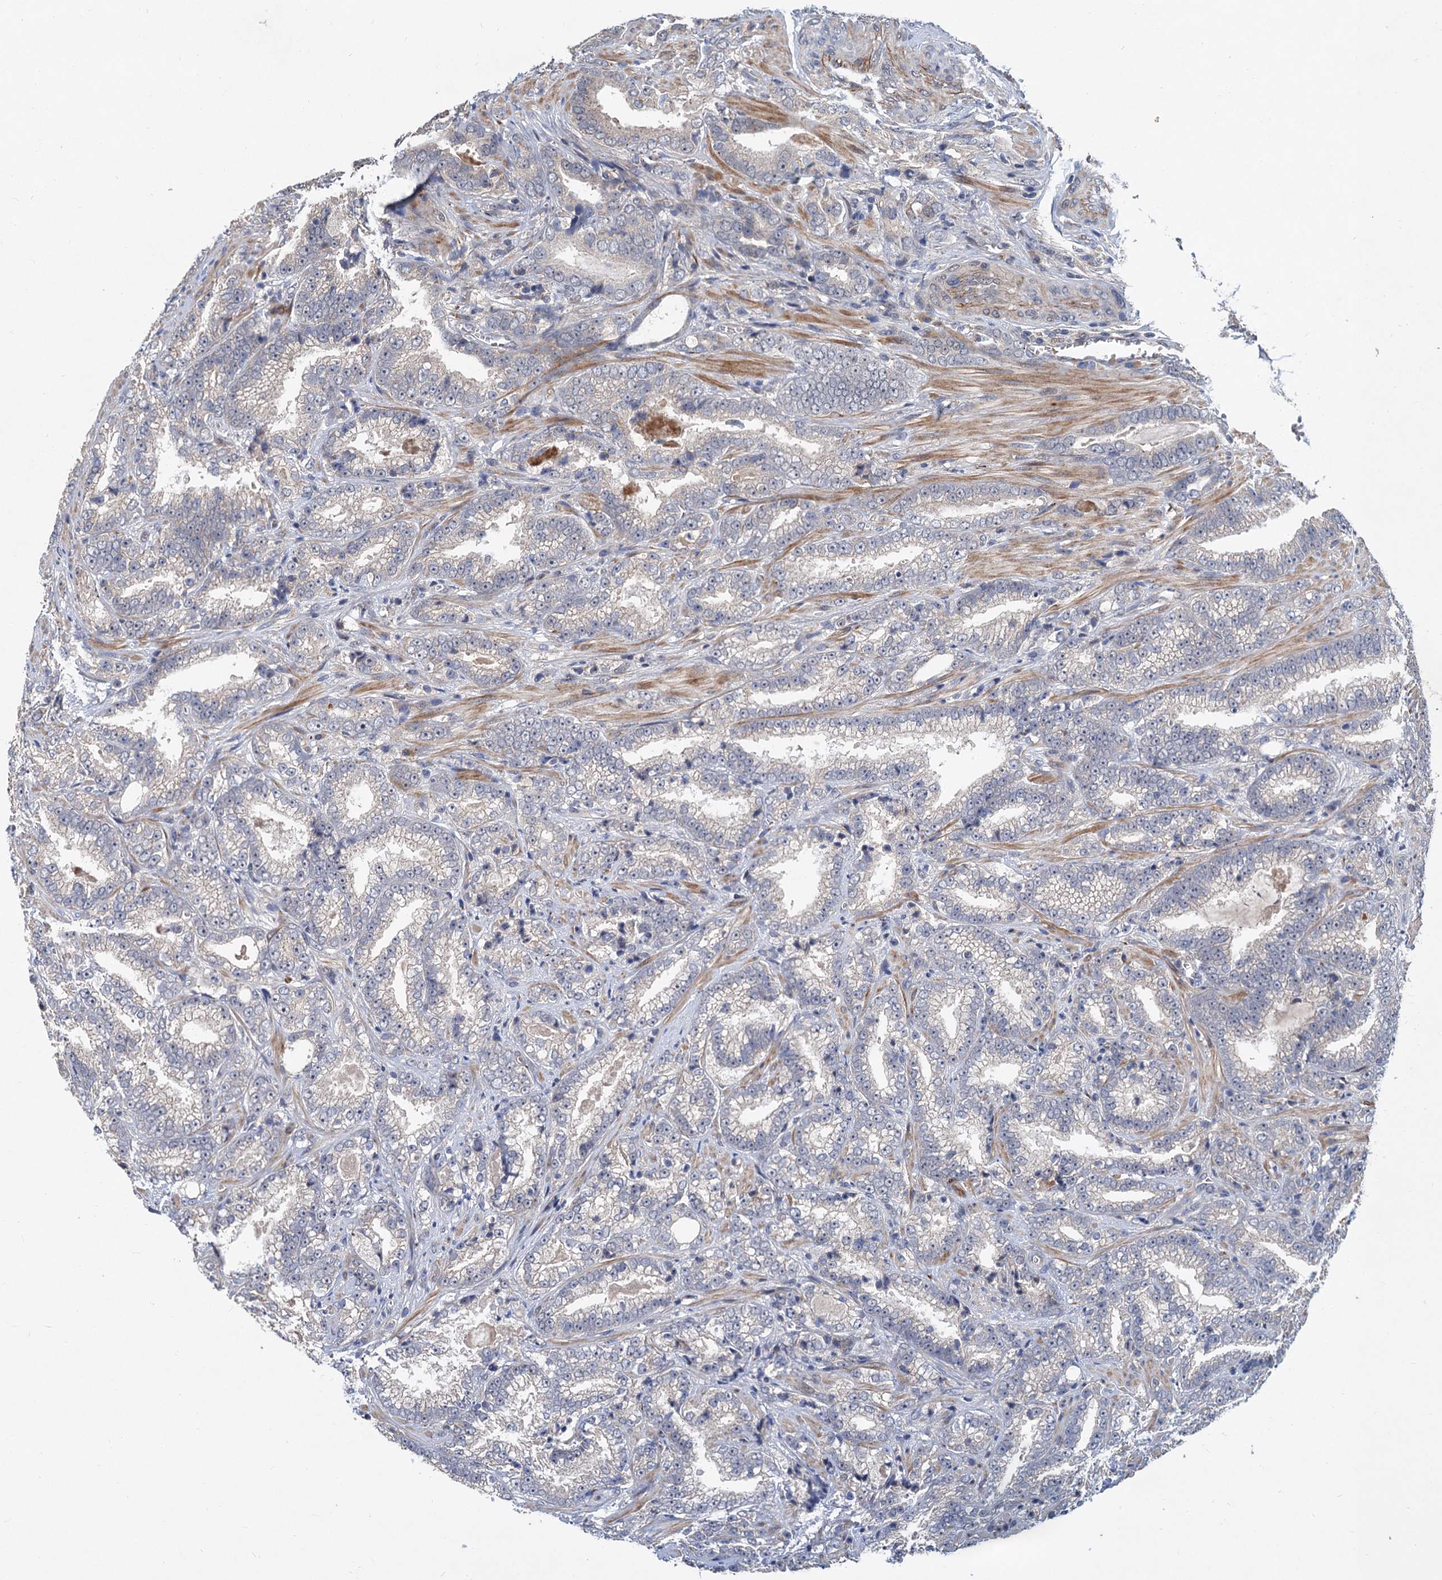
{"staining": {"intensity": "negative", "quantity": "none", "location": "none"}, "tissue": "prostate cancer", "cell_type": "Tumor cells", "image_type": "cancer", "snomed": [{"axis": "morphology", "description": "Adenocarcinoma, High grade"}, {"axis": "topography", "description": "Prostate and seminal vesicle, NOS"}], "caption": "The immunohistochemistry photomicrograph has no significant expression in tumor cells of prostate high-grade adenocarcinoma tissue.", "gene": "TRAF7", "patient": {"sex": "male", "age": 67}}